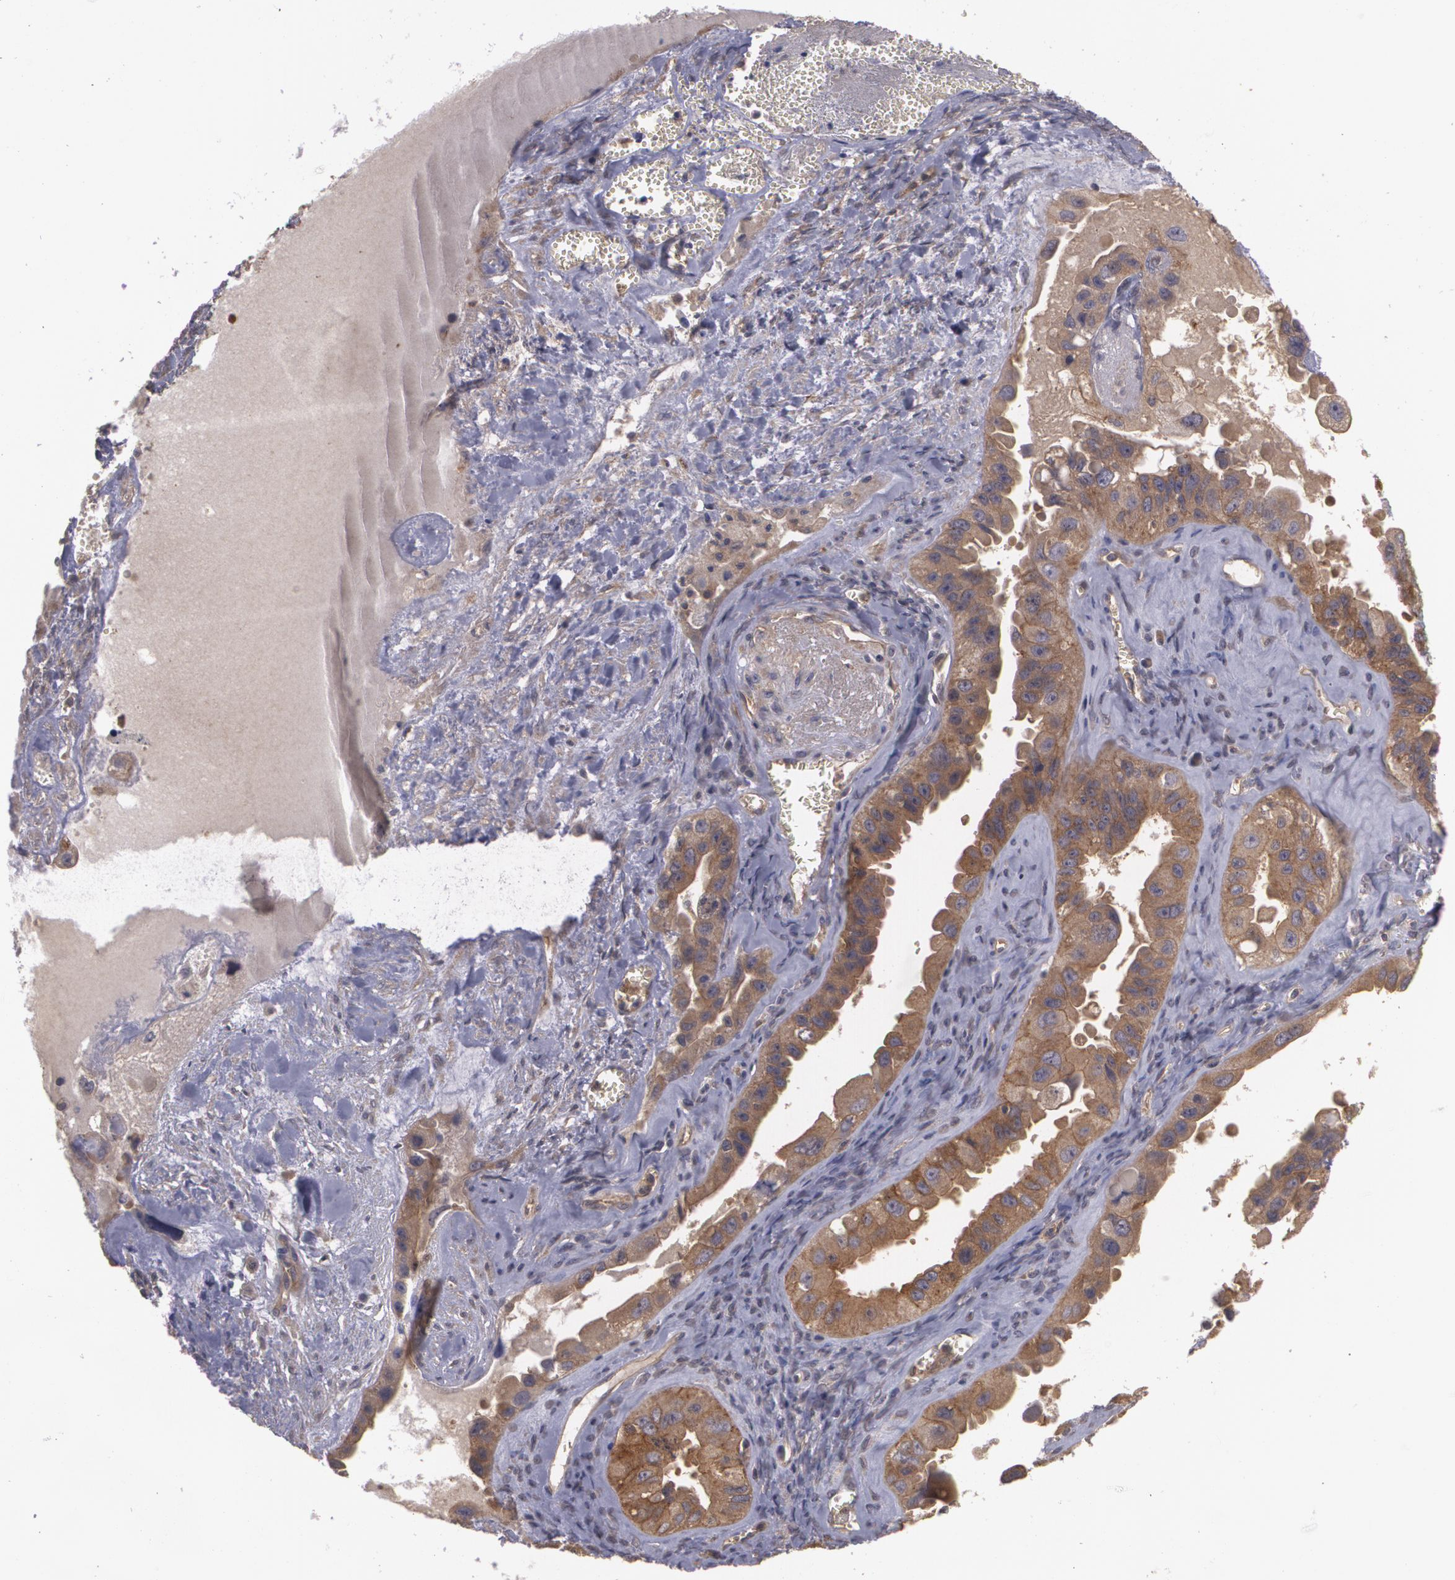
{"staining": {"intensity": "strong", "quantity": ">75%", "location": "cytoplasmic/membranous"}, "tissue": "ovarian cancer", "cell_type": "Tumor cells", "image_type": "cancer", "snomed": [{"axis": "morphology", "description": "Carcinoma, endometroid"}, {"axis": "topography", "description": "Ovary"}], "caption": "A micrograph of ovarian endometroid carcinoma stained for a protein shows strong cytoplasmic/membranous brown staining in tumor cells.", "gene": "HRAS", "patient": {"sex": "female", "age": 85}}